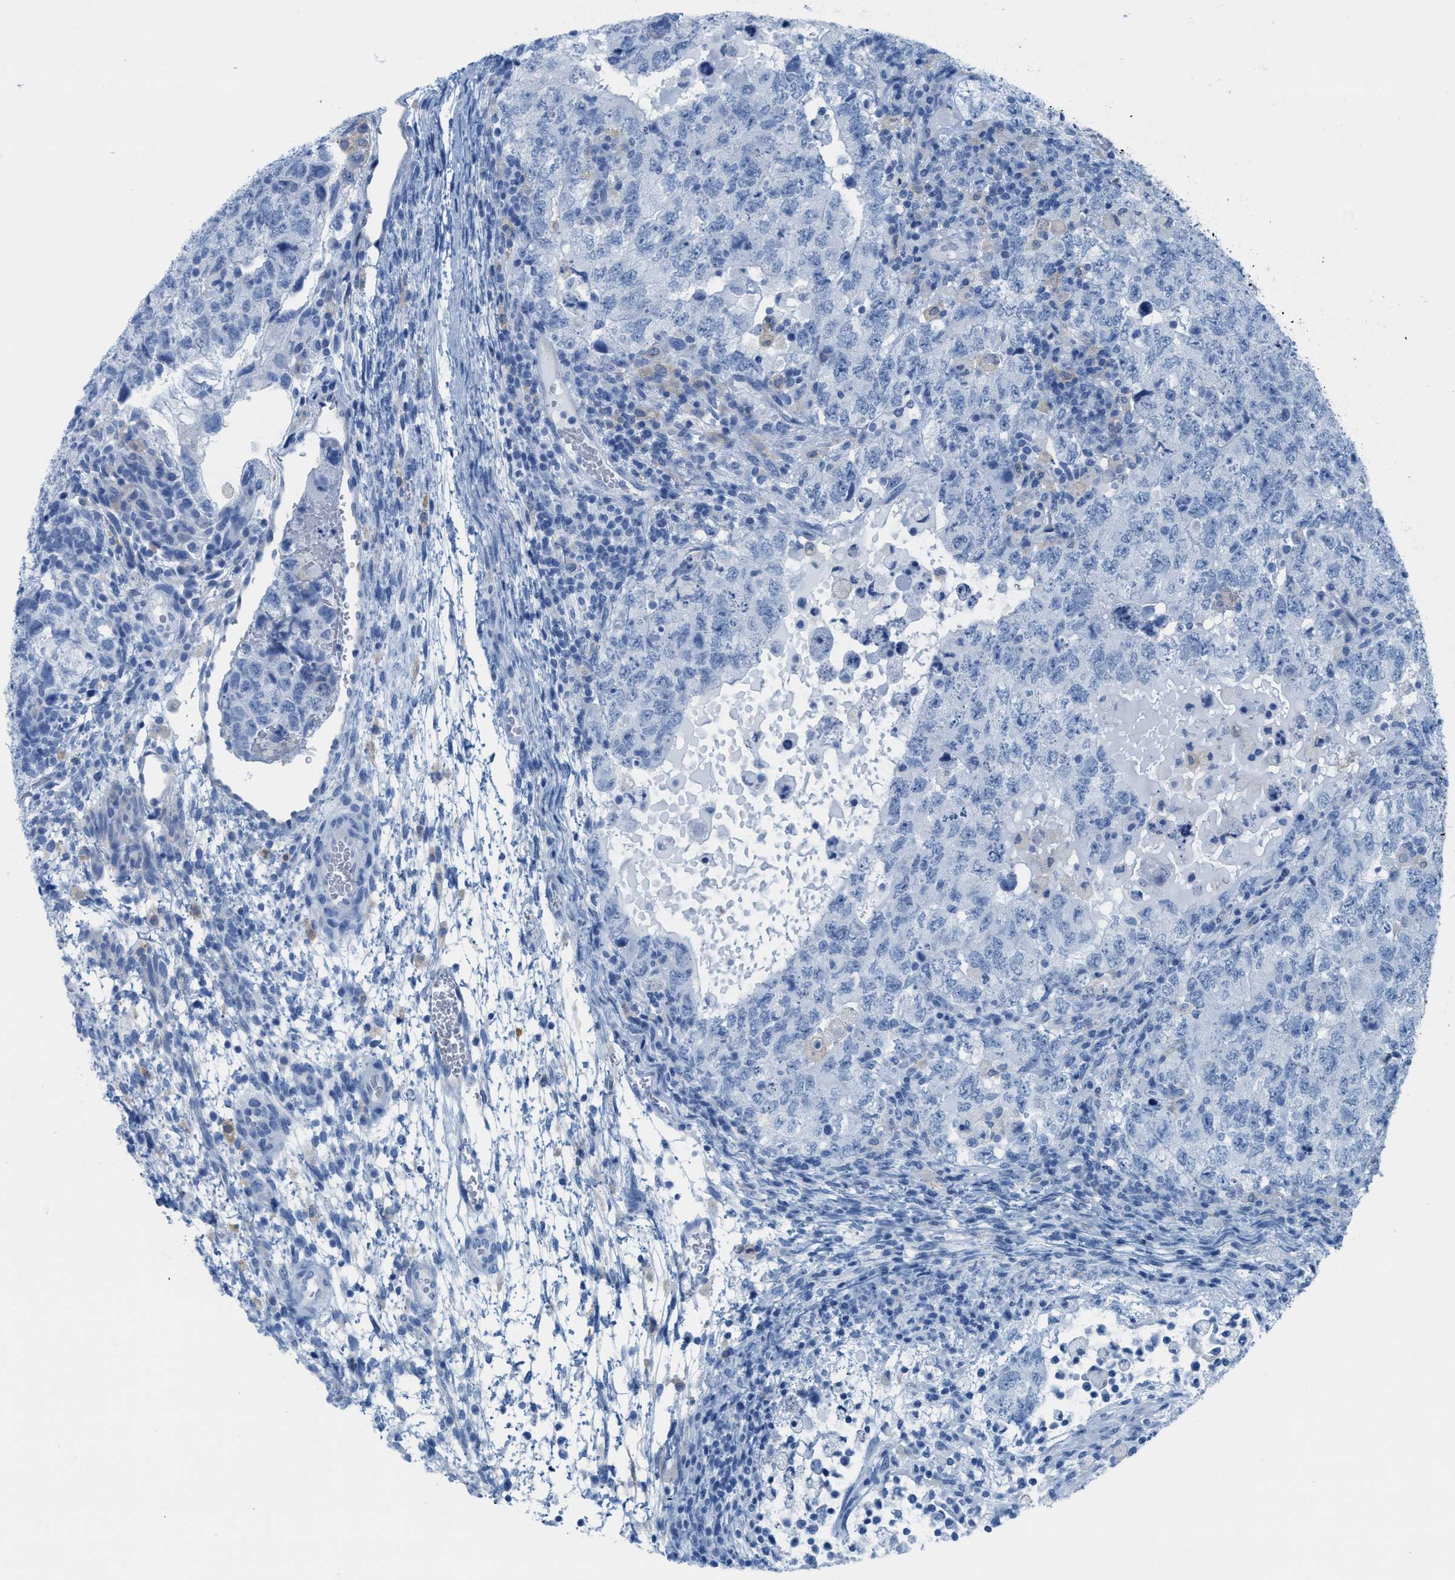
{"staining": {"intensity": "negative", "quantity": "none", "location": "none"}, "tissue": "testis cancer", "cell_type": "Tumor cells", "image_type": "cancer", "snomed": [{"axis": "morphology", "description": "Carcinoma, Embryonal, NOS"}, {"axis": "topography", "description": "Testis"}], "caption": "This is an immunohistochemistry micrograph of testis cancer. There is no positivity in tumor cells.", "gene": "ASGR1", "patient": {"sex": "male", "age": 36}}